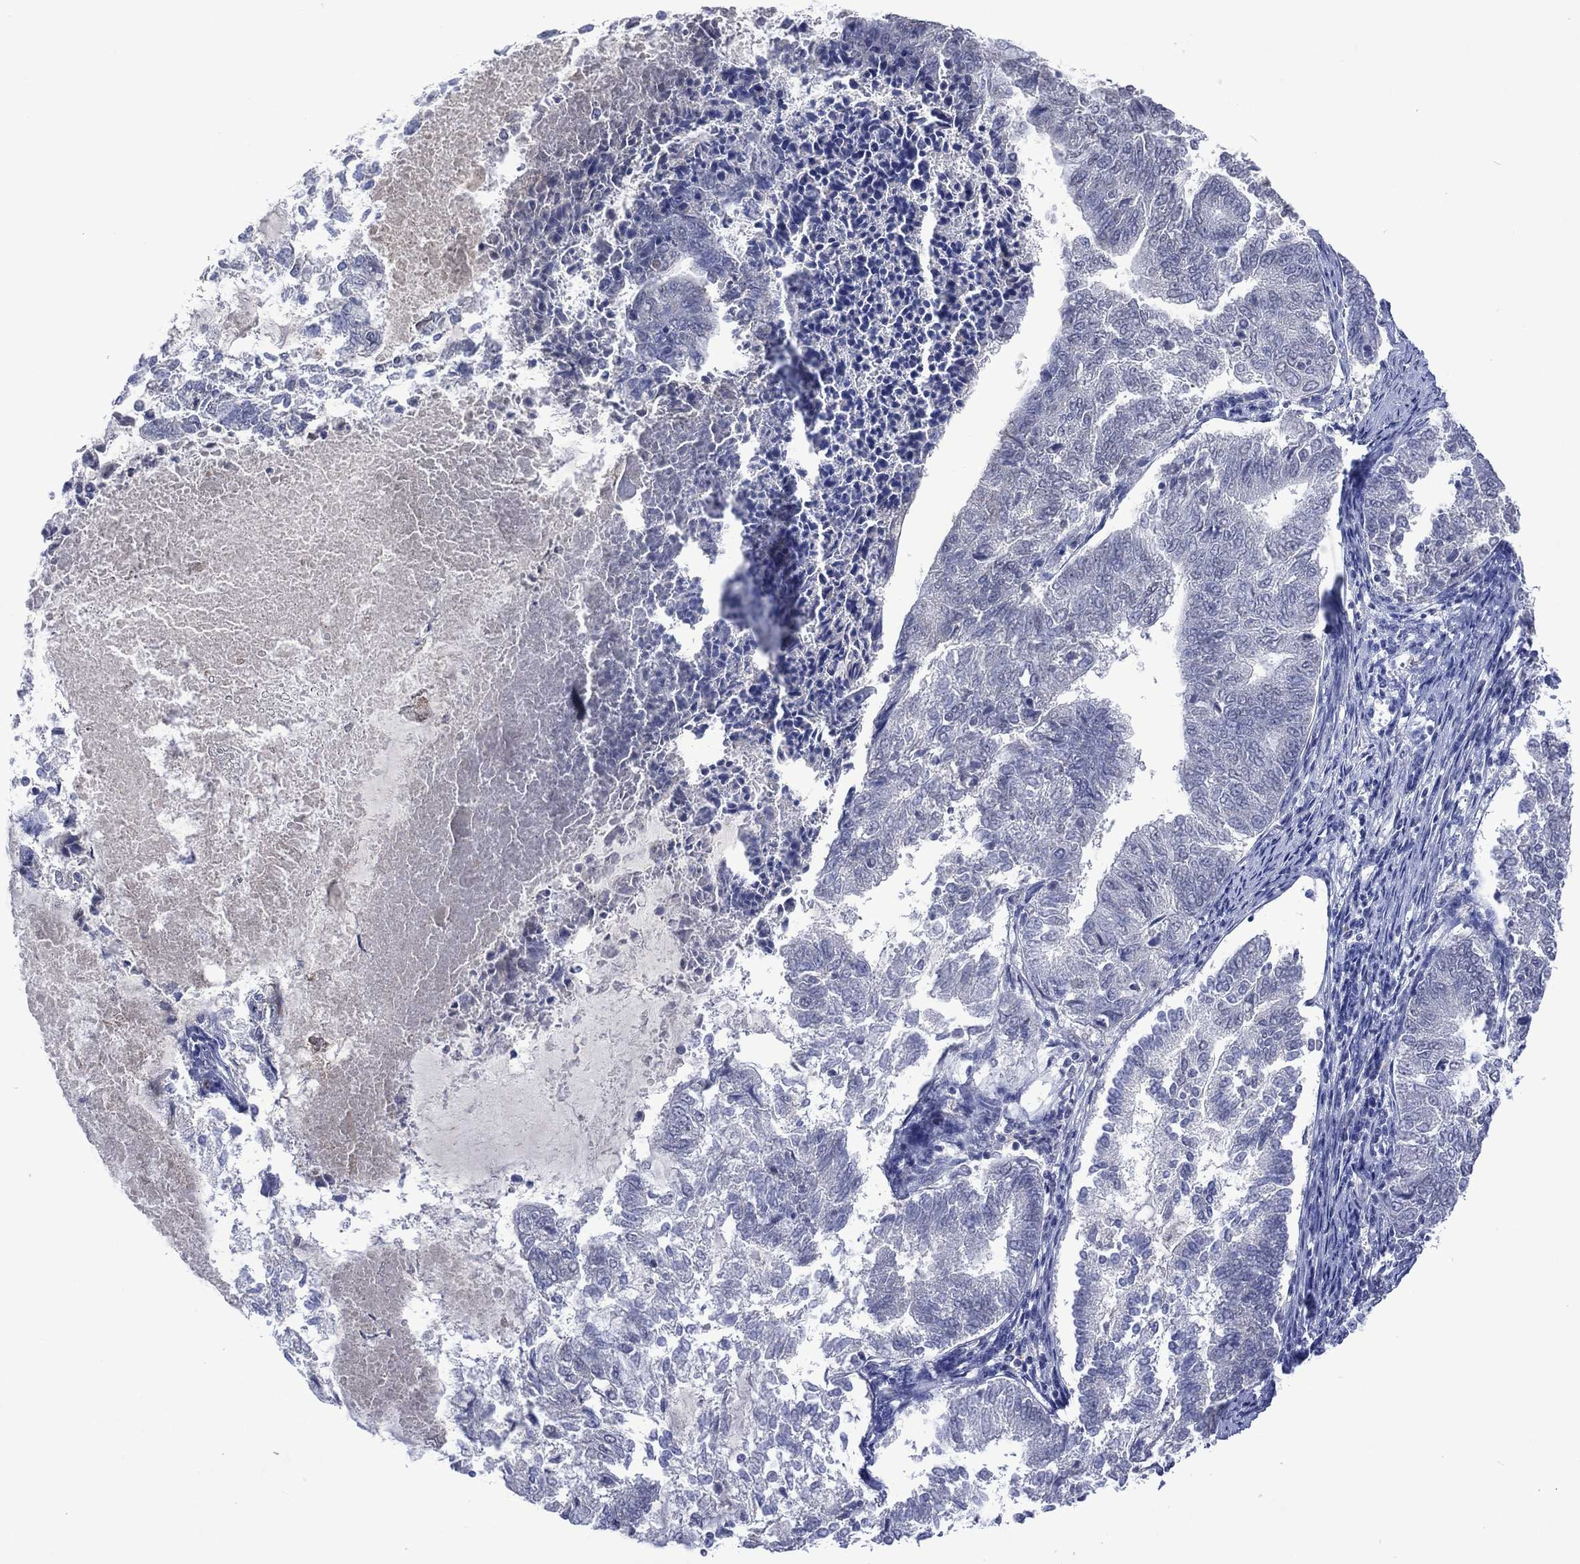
{"staining": {"intensity": "negative", "quantity": "none", "location": "none"}, "tissue": "endometrial cancer", "cell_type": "Tumor cells", "image_type": "cancer", "snomed": [{"axis": "morphology", "description": "Adenocarcinoma, NOS"}, {"axis": "topography", "description": "Endometrium"}], "caption": "Tumor cells show no significant positivity in adenocarcinoma (endometrial). The staining is performed using DAB (3,3'-diaminobenzidine) brown chromogen with nuclei counter-stained in using hematoxylin.", "gene": "ASB10", "patient": {"sex": "female", "age": 65}}